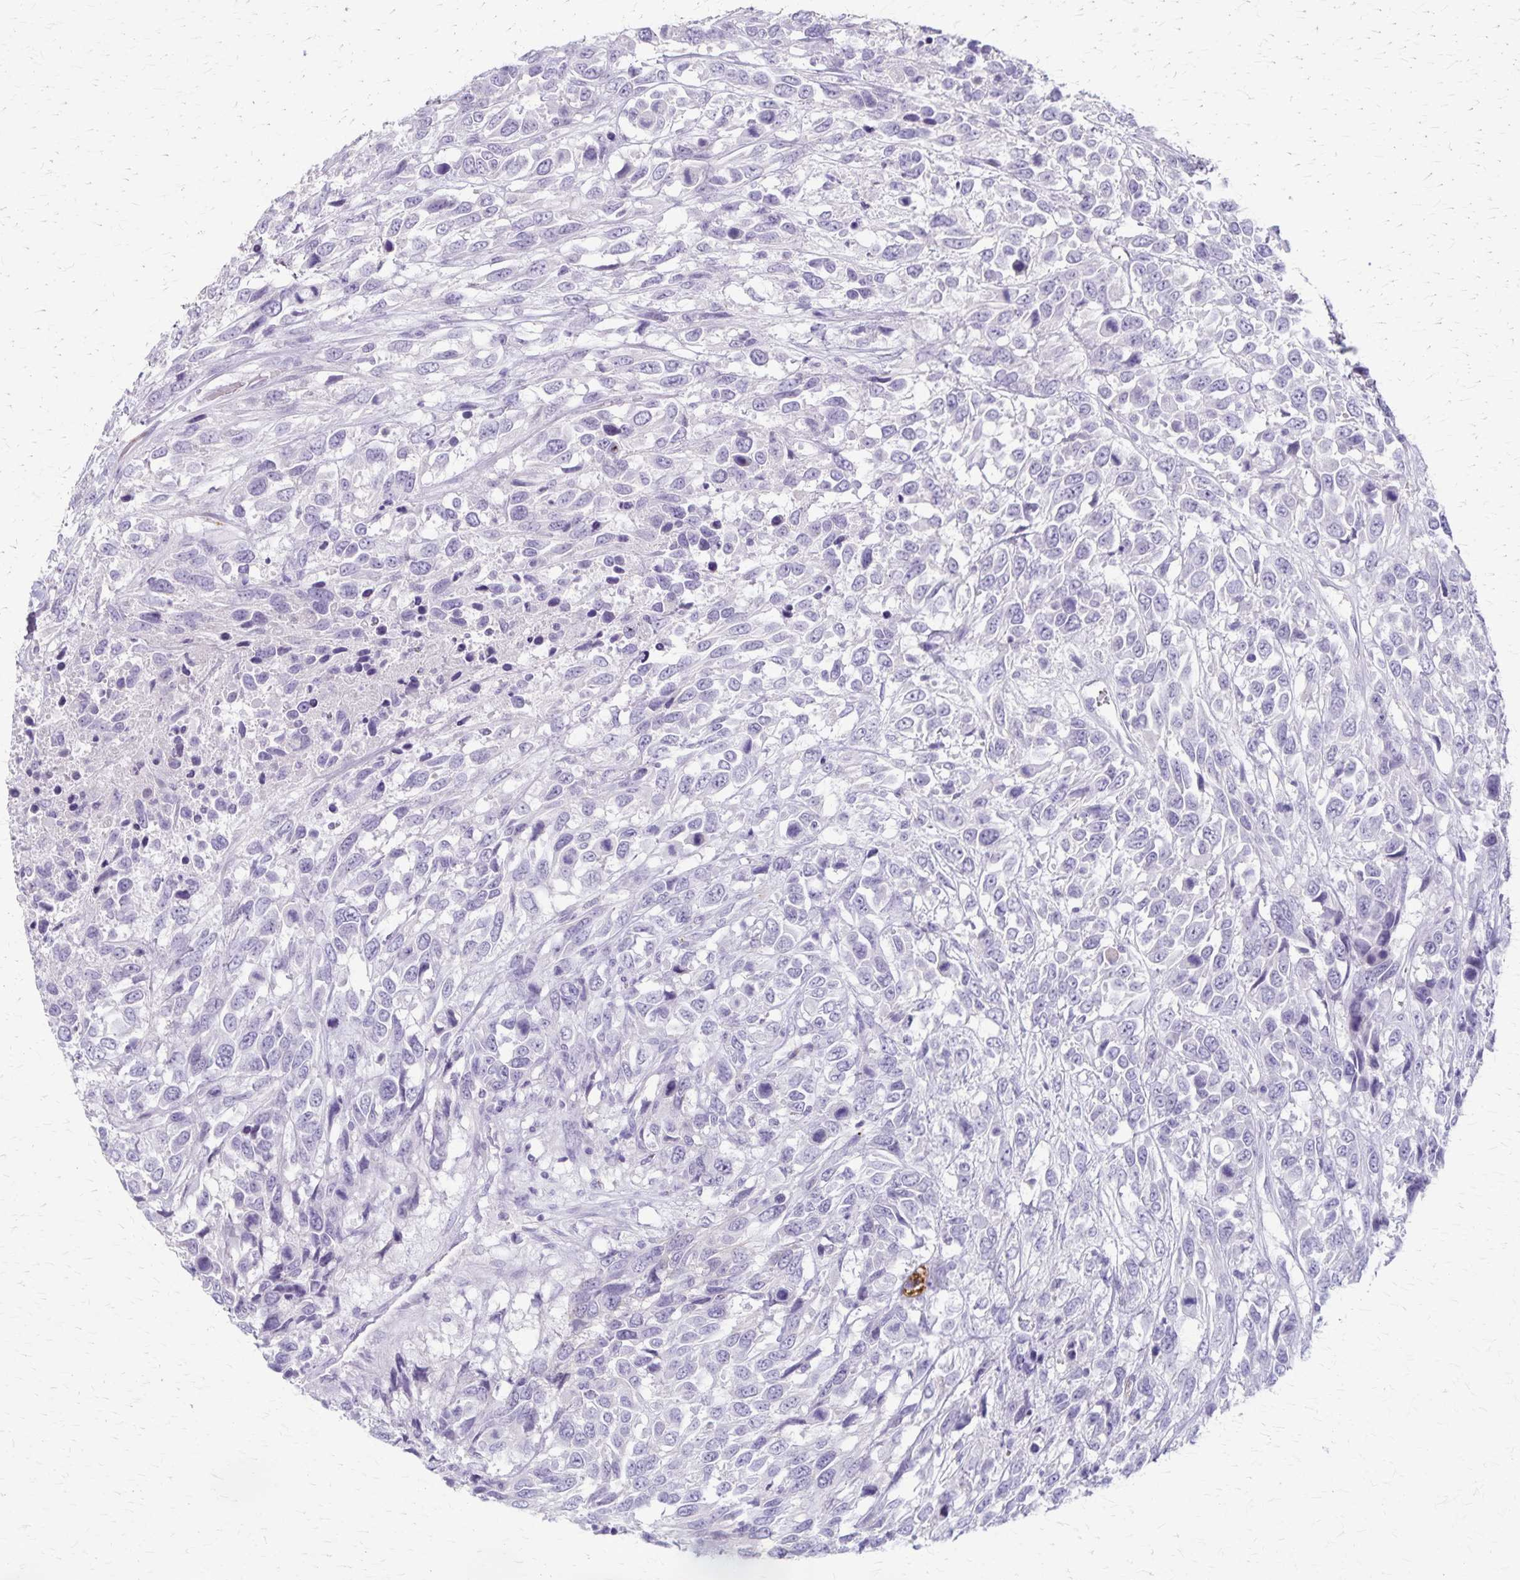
{"staining": {"intensity": "negative", "quantity": "none", "location": "none"}, "tissue": "urothelial cancer", "cell_type": "Tumor cells", "image_type": "cancer", "snomed": [{"axis": "morphology", "description": "Urothelial carcinoma, High grade"}, {"axis": "topography", "description": "Urinary bladder"}], "caption": "A high-resolution photomicrograph shows immunohistochemistry (IHC) staining of high-grade urothelial carcinoma, which shows no significant positivity in tumor cells.", "gene": "RASL10B", "patient": {"sex": "female", "age": 70}}